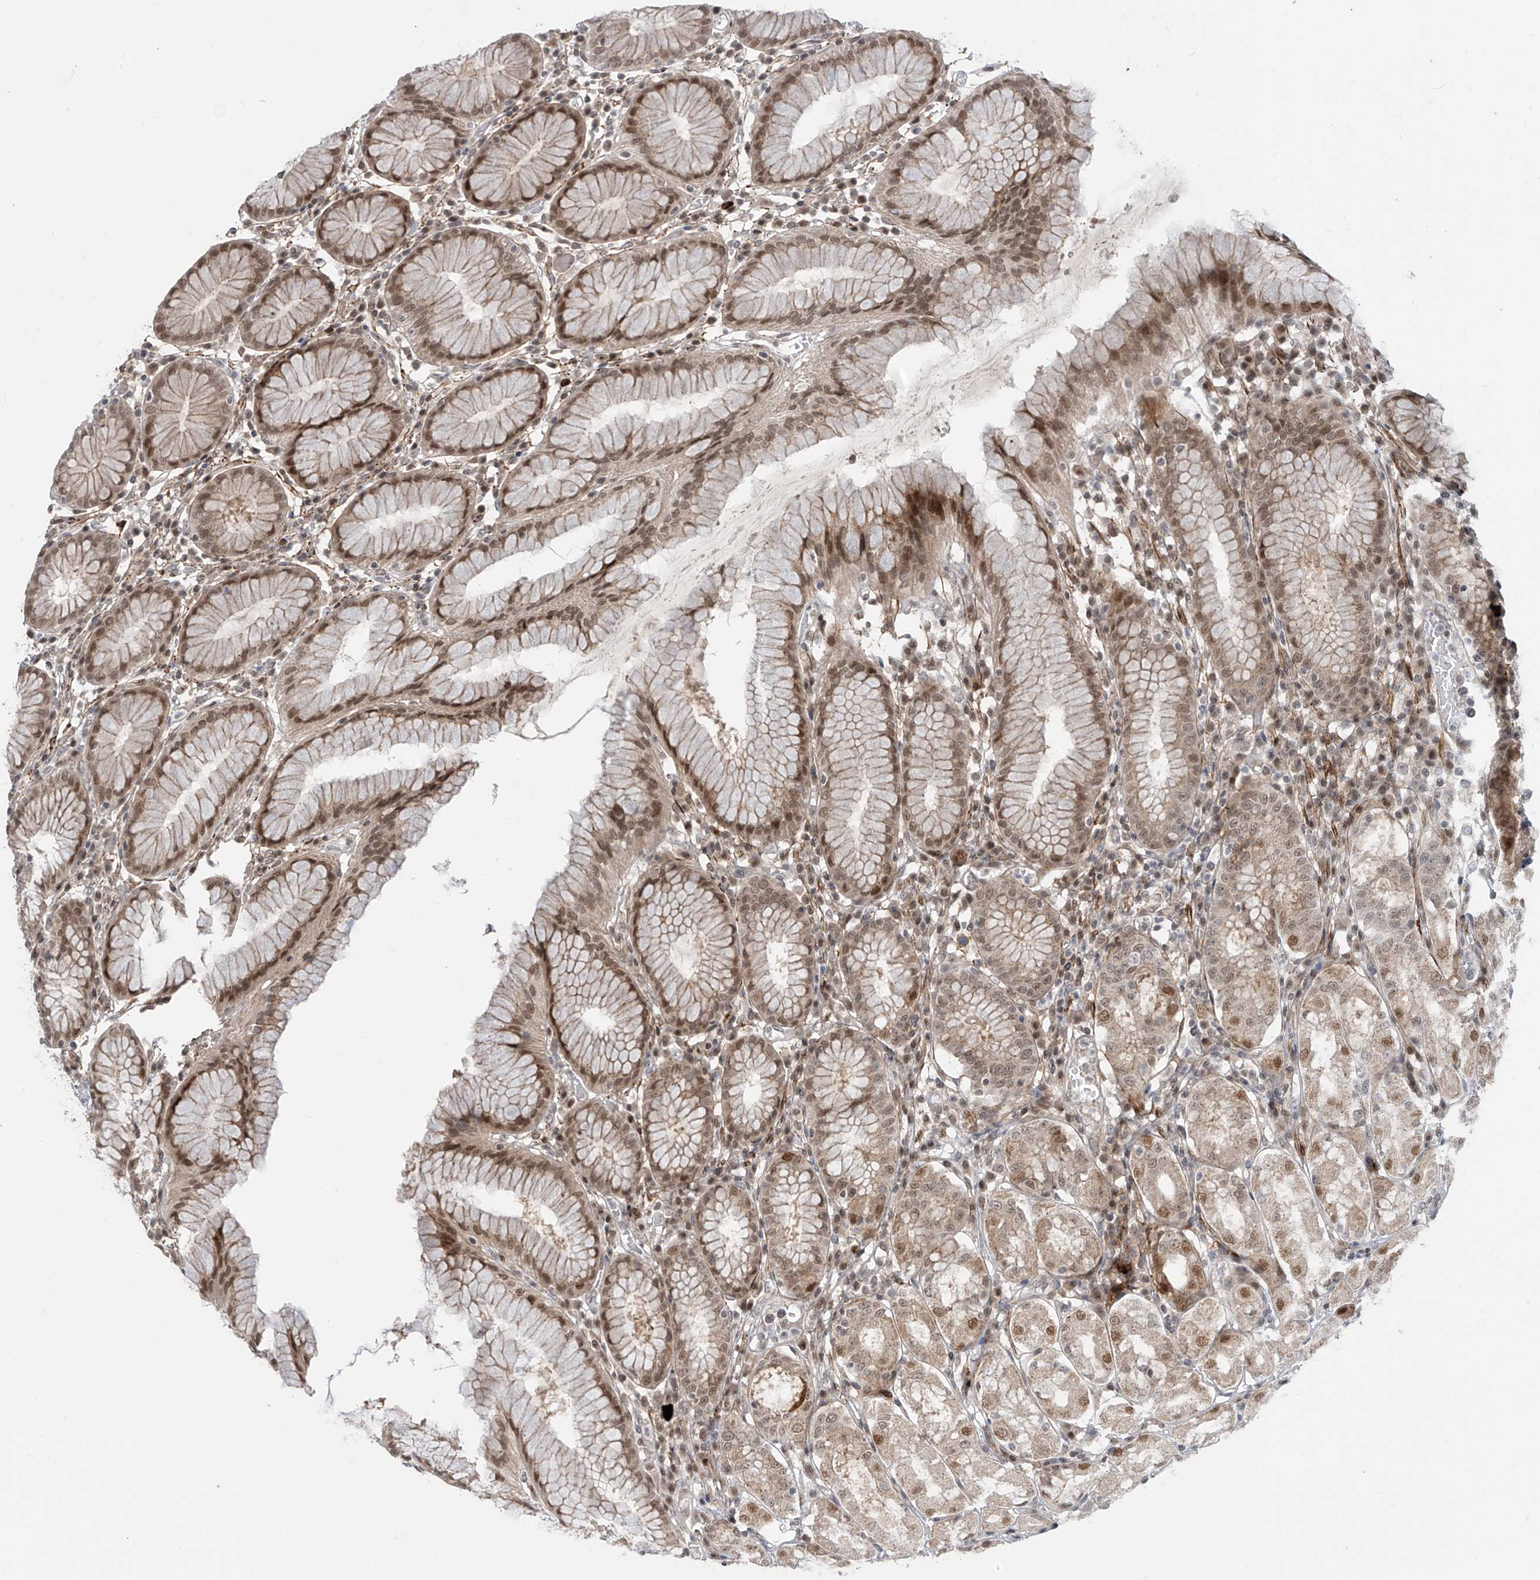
{"staining": {"intensity": "moderate", "quantity": "25%-75%", "location": "nuclear"}, "tissue": "stomach", "cell_type": "Glandular cells", "image_type": "normal", "snomed": [{"axis": "morphology", "description": "Normal tissue, NOS"}, {"axis": "topography", "description": "Stomach"}, {"axis": "topography", "description": "Stomach, lower"}], "caption": "Glandular cells exhibit medium levels of moderate nuclear positivity in approximately 25%-75% of cells in unremarkable human stomach. The staining was performed using DAB to visualize the protein expression in brown, while the nuclei were stained in blue with hematoxylin (Magnification: 20x).", "gene": "LAGE3", "patient": {"sex": "female", "age": 56}}